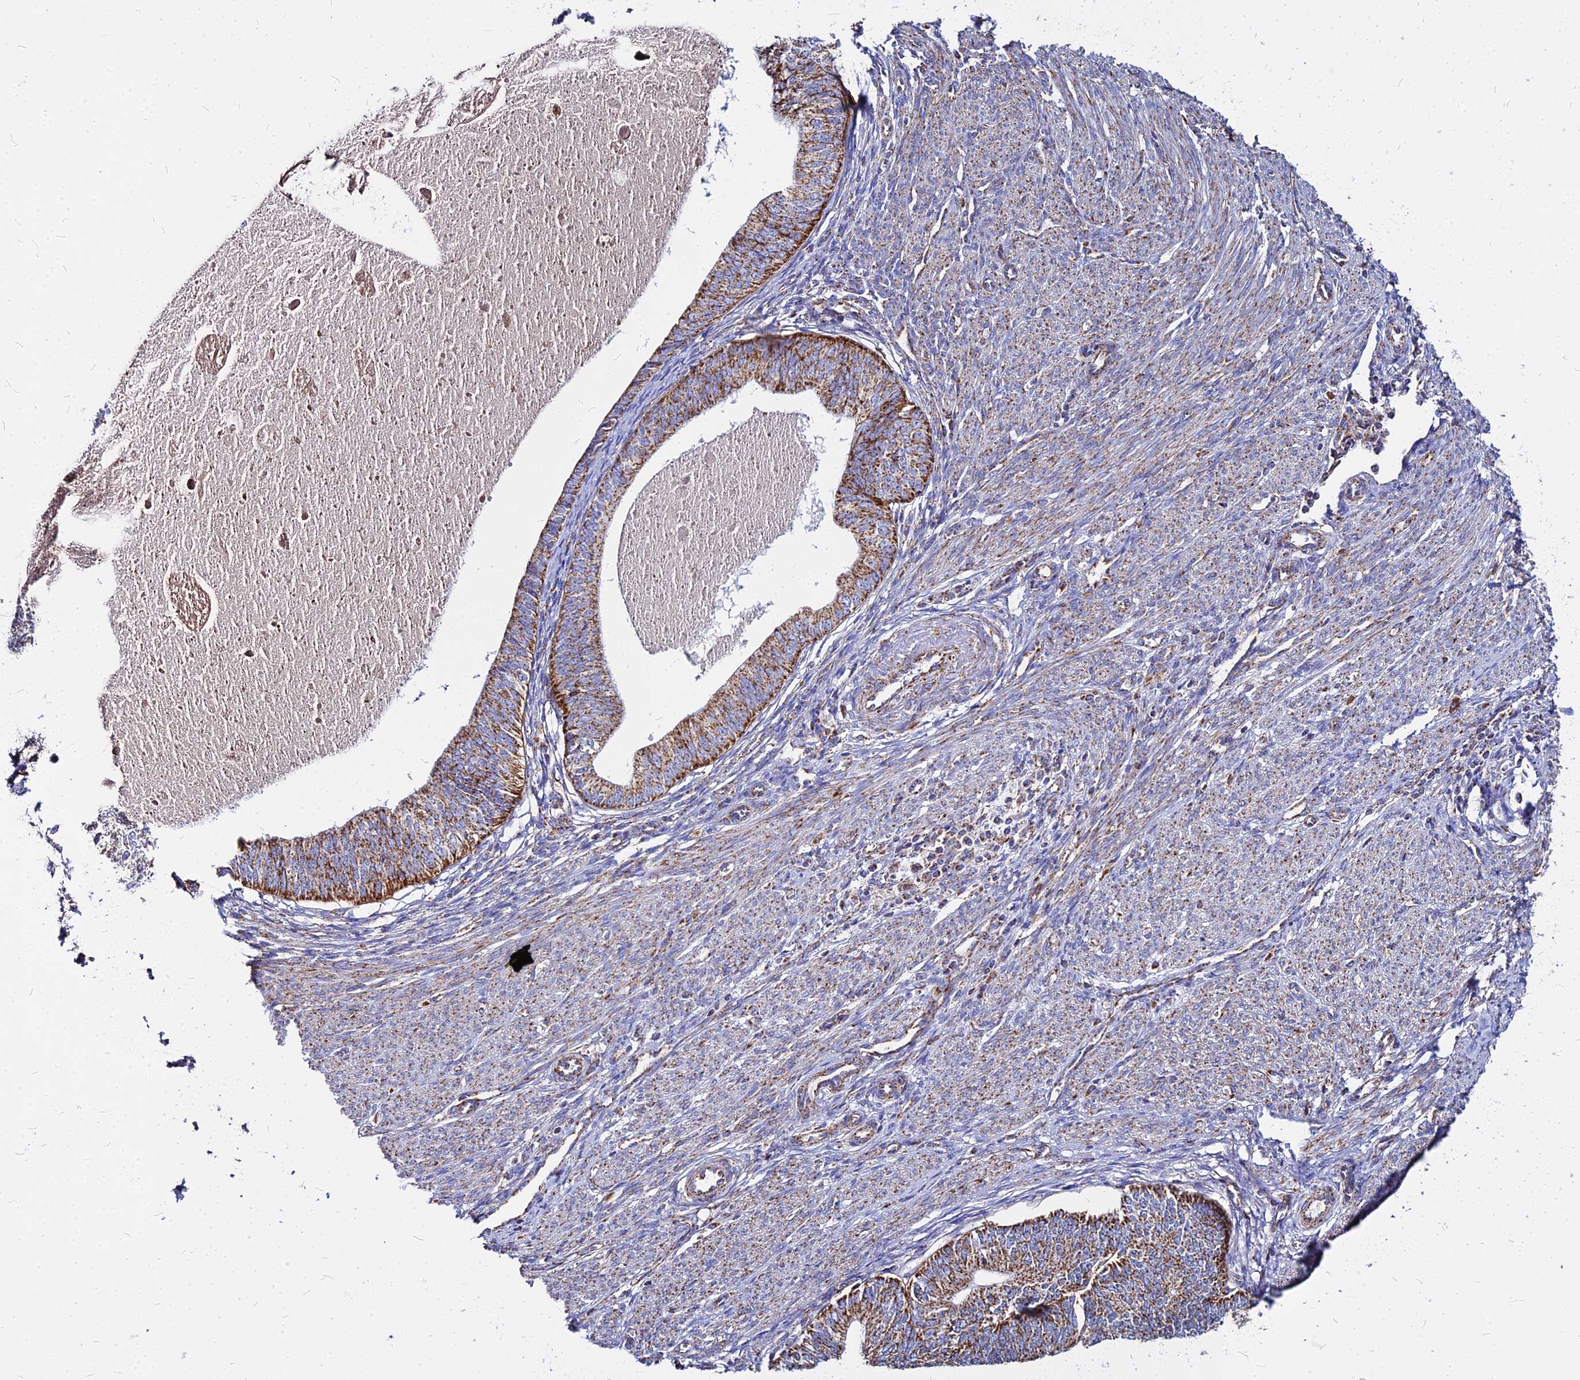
{"staining": {"intensity": "moderate", "quantity": "25%-75%", "location": "cytoplasmic/membranous"}, "tissue": "endometrial cancer", "cell_type": "Tumor cells", "image_type": "cancer", "snomed": [{"axis": "morphology", "description": "Adenocarcinoma, NOS"}, {"axis": "topography", "description": "Endometrium"}], "caption": "Adenocarcinoma (endometrial) stained with DAB immunohistochemistry exhibits medium levels of moderate cytoplasmic/membranous expression in about 25%-75% of tumor cells.", "gene": "DLD", "patient": {"sex": "female", "age": 68}}